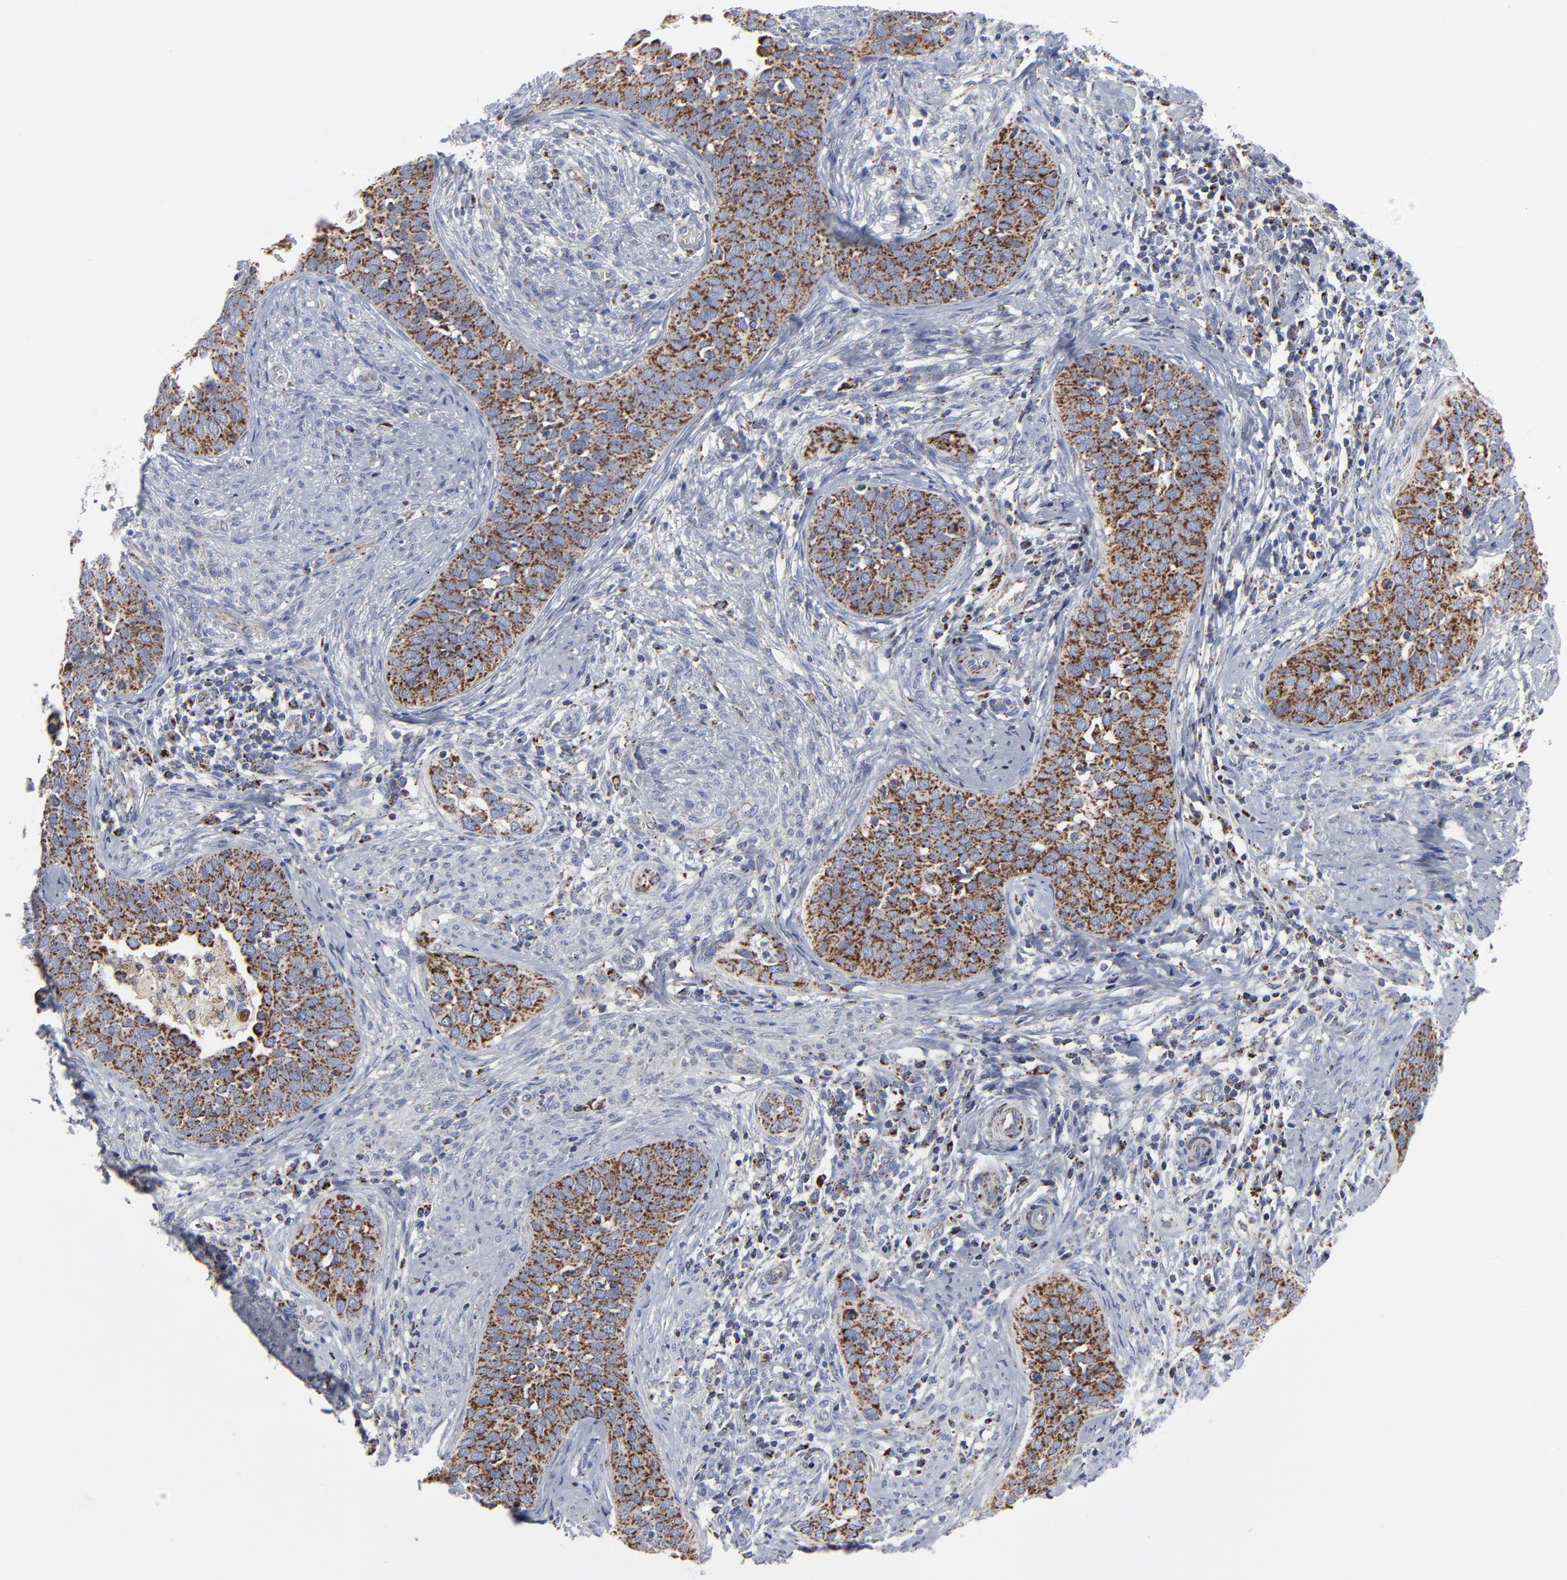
{"staining": {"intensity": "moderate", "quantity": ">75%", "location": "cytoplasmic/membranous"}, "tissue": "cervical cancer", "cell_type": "Tumor cells", "image_type": "cancer", "snomed": [{"axis": "morphology", "description": "Squamous cell carcinoma, NOS"}, {"axis": "topography", "description": "Cervix"}], "caption": "Tumor cells exhibit medium levels of moderate cytoplasmic/membranous positivity in approximately >75% of cells in human cervical cancer.", "gene": "TXNRD2", "patient": {"sex": "female", "age": 31}}